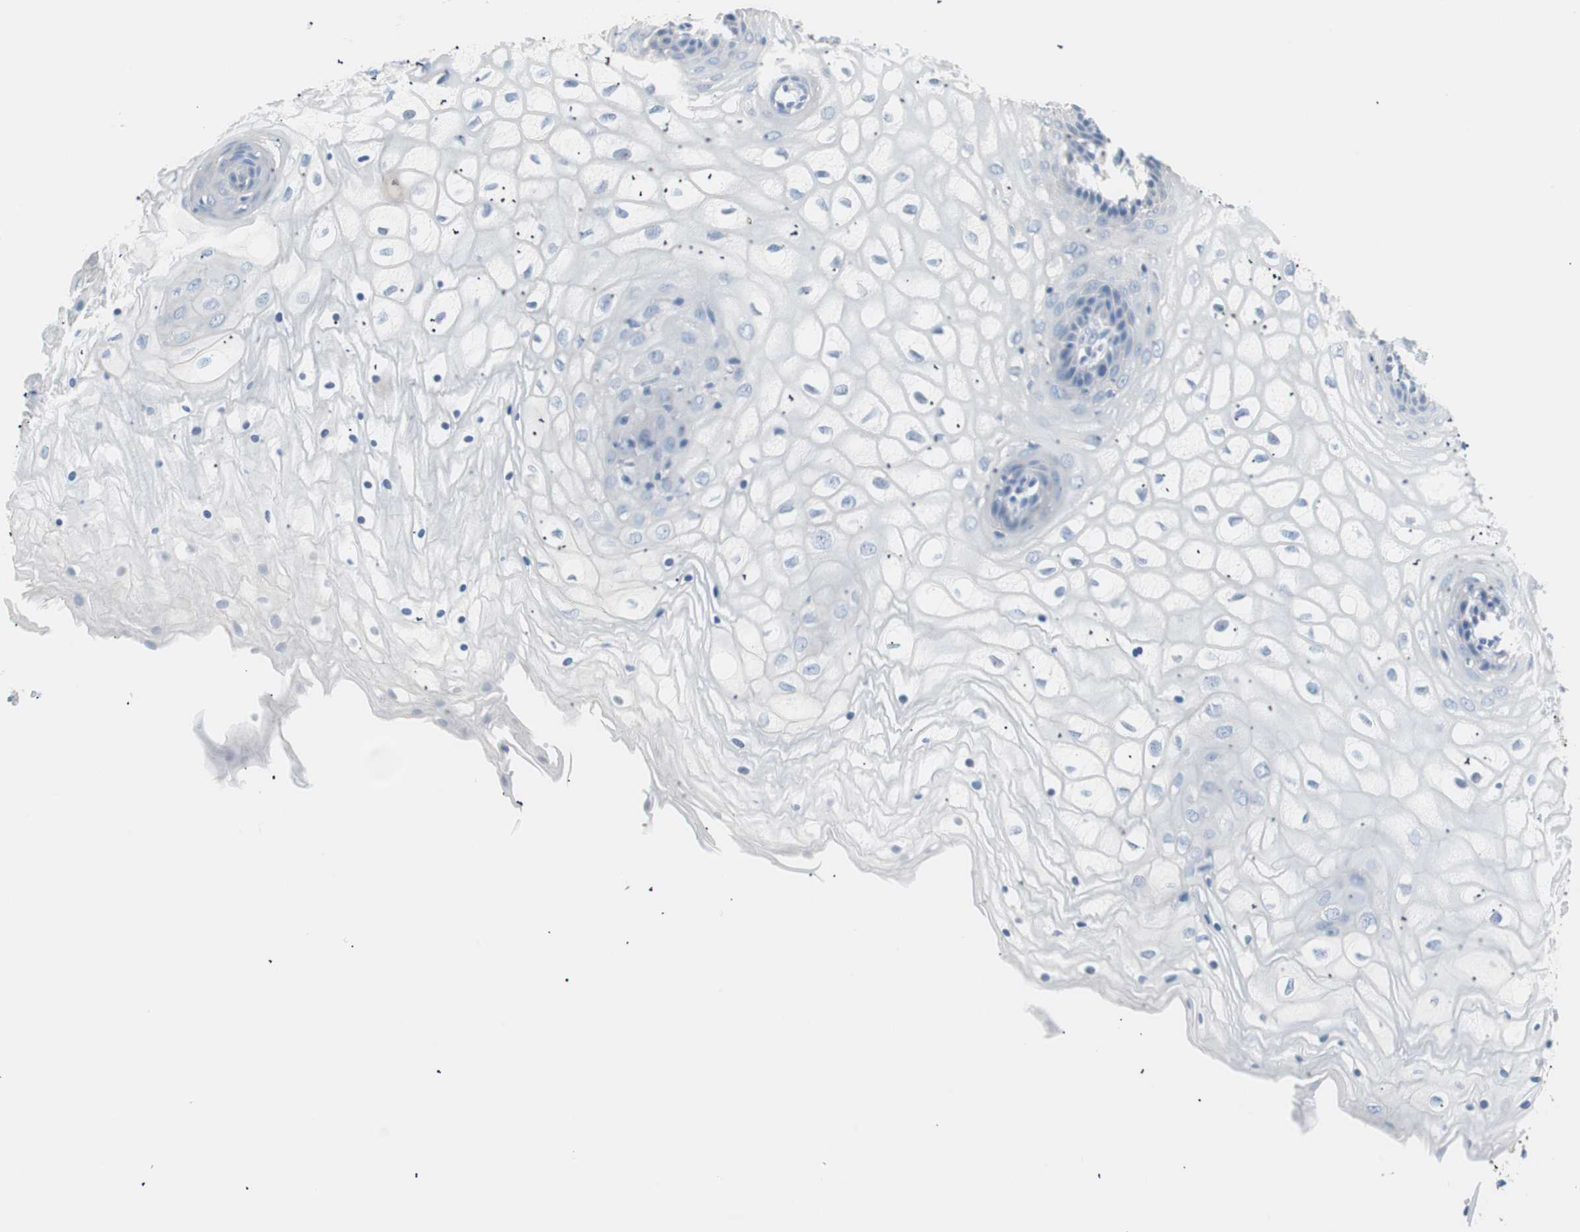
{"staining": {"intensity": "negative", "quantity": "none", "location": "none"}, "tissue": "vagina", "cell_type": "Squamous epithelial cells", "image_type": "normal", "snomed": [{"axis": "morphology", "description": "Normal tissue, NOS"}, {"axis": "topography", "description": "Vagina"}], "caption": "There is no significant expression in squamous epithelial cells of vagina. The staining is performed using DAB brown chromogen with nuclei counter-stained in using hematoxylin.", "gene": "VIL1", "patient": {"sex": "female", "age": 34}}